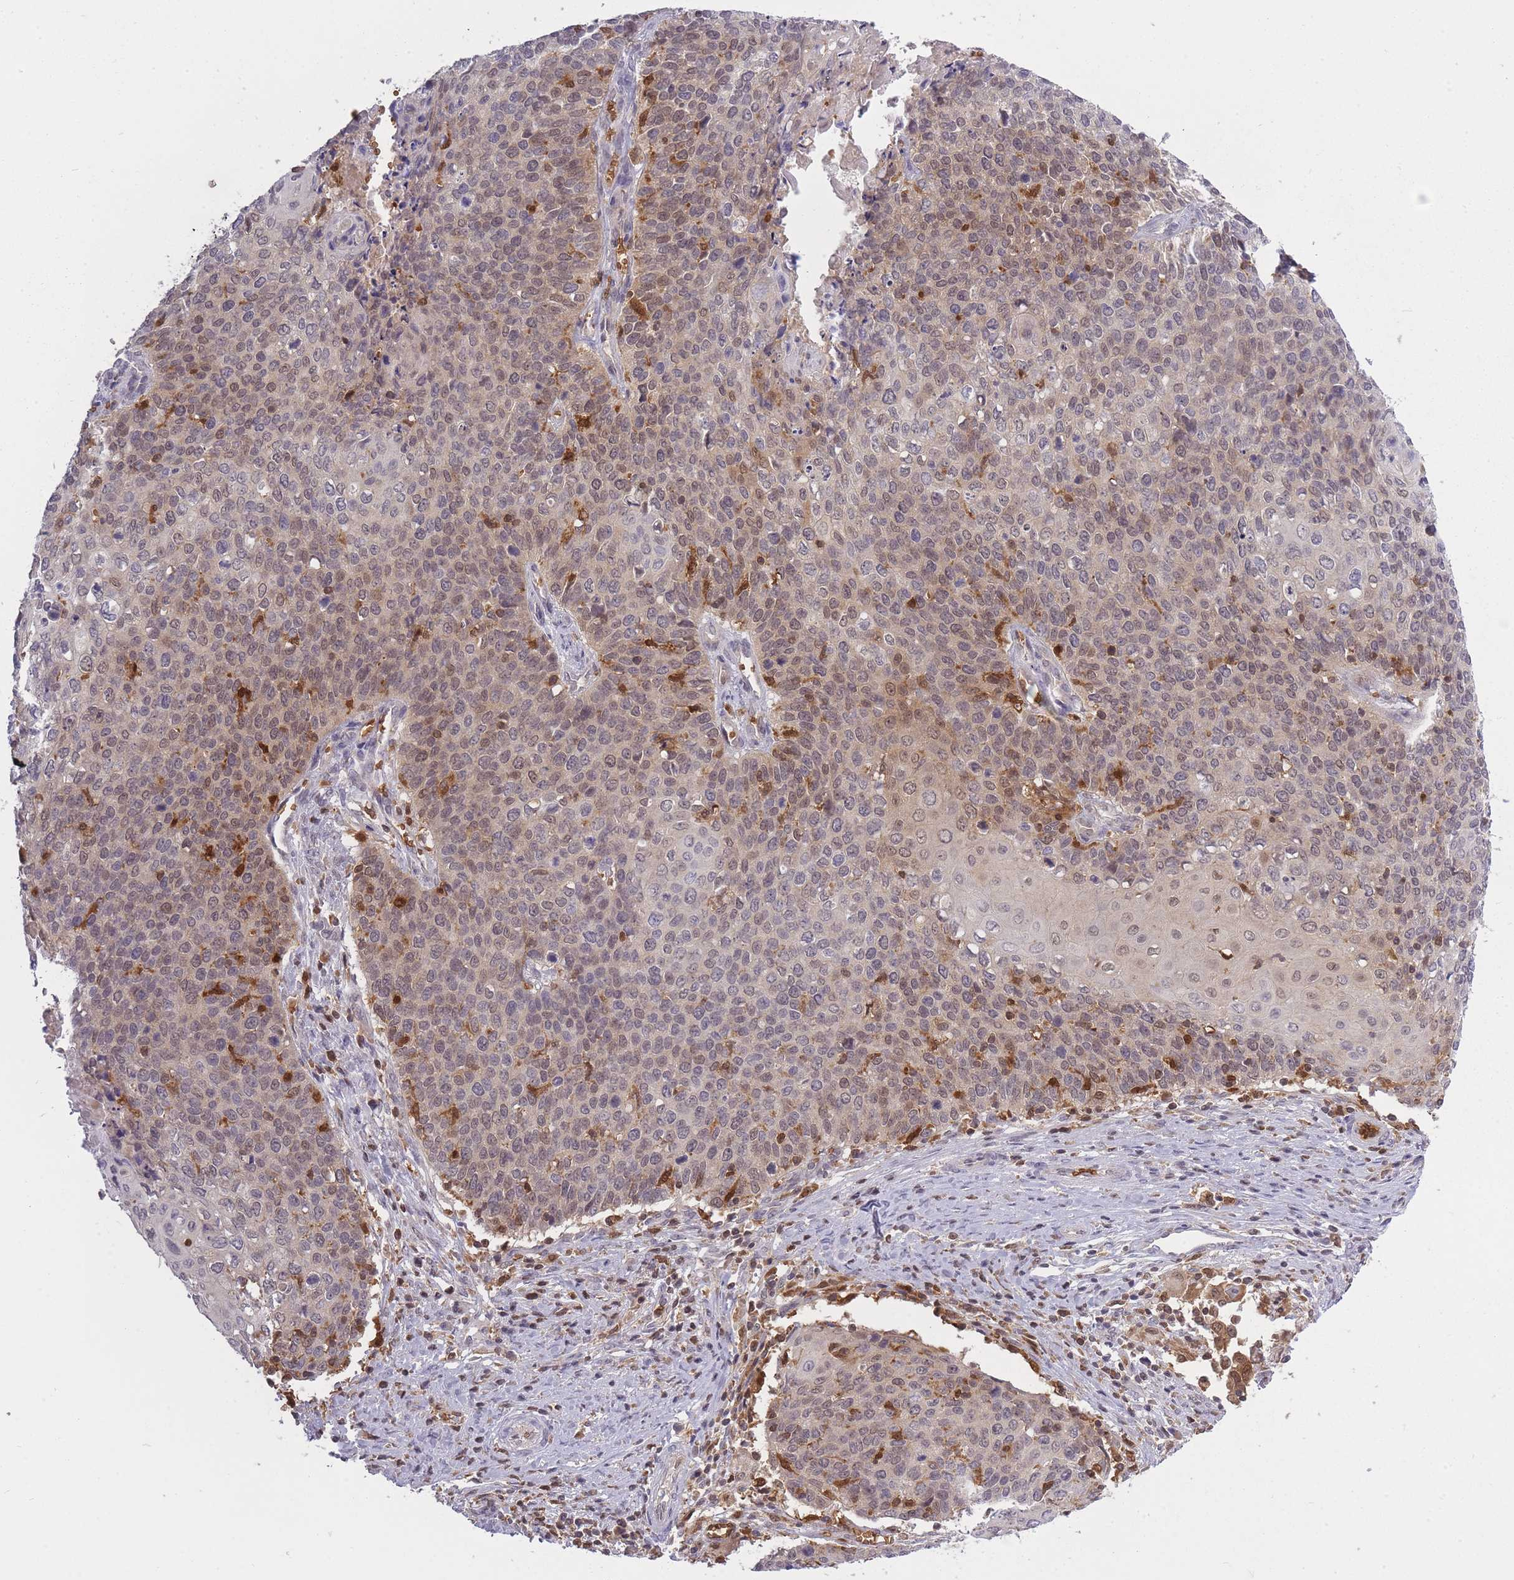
{"staining": {"intensity": "strong", "quantity": "<25%", "location": "cytoplasmic/membranous,nuclear"}, "tissue": "cervical cancer", "cell_type": "Tumor cells", "image_type": "cancer", "snomed": [{"axis": "morphology", "description": "Squamous cell carcinoma, NOS"}, {"axis": "topography", "description": "Cervix"}], "caption": "An image of human cervical cancer (squamous cell carcinoma) stained for a protein demonstrates strong cytoplasmic/membranous and nuclear brown staining in tumor cells. Using DAB (3,3'-diaminobenzidine) (brown) and hematoxylin (blue) stains, captured at high magnification using brightfield microscopy.", "gene": "CXorf38", "patient": {"sex": "female", "age": 39}}